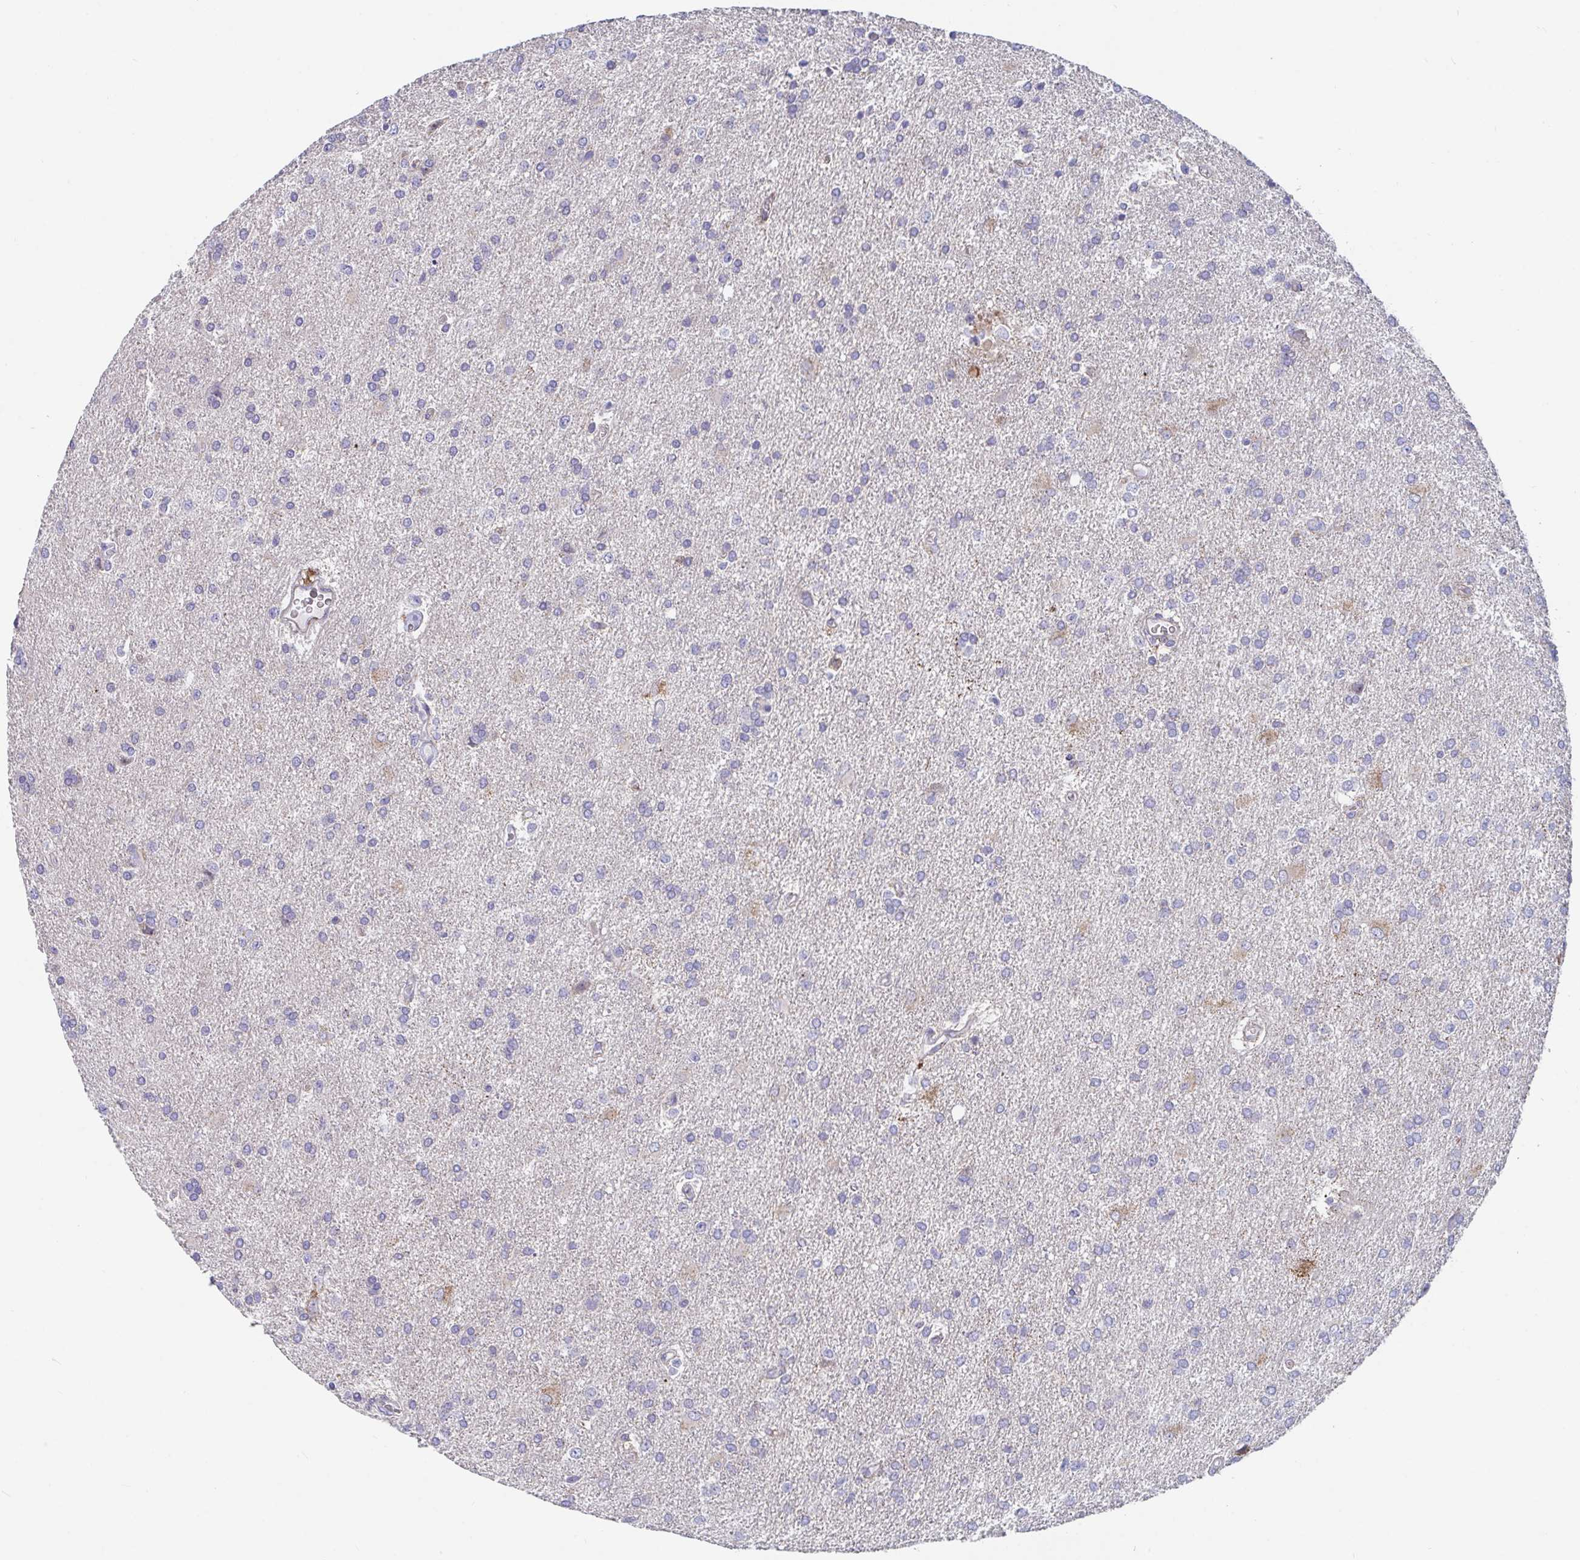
{"staining": {"intensity": "negative", "quantity": "none", "location": "none"}, "tissue": "glioma", "cell_type": "Tumor cells", "image_type": "cancer", "snomed": [{"axis": "morphology", "description": "Glioma, malignant, High grade"}, {"axis": "topography", "description": "Brain"}], "caption": "Immunohistochemistry (IHC) photomicrograph of neoplastic tissue: malignant high-grade glioma stained with DAB exhibits no significant protein staining in tumor cells.", "gene": "FAM156B", "patient": {"sex": "male", "age": 68}}